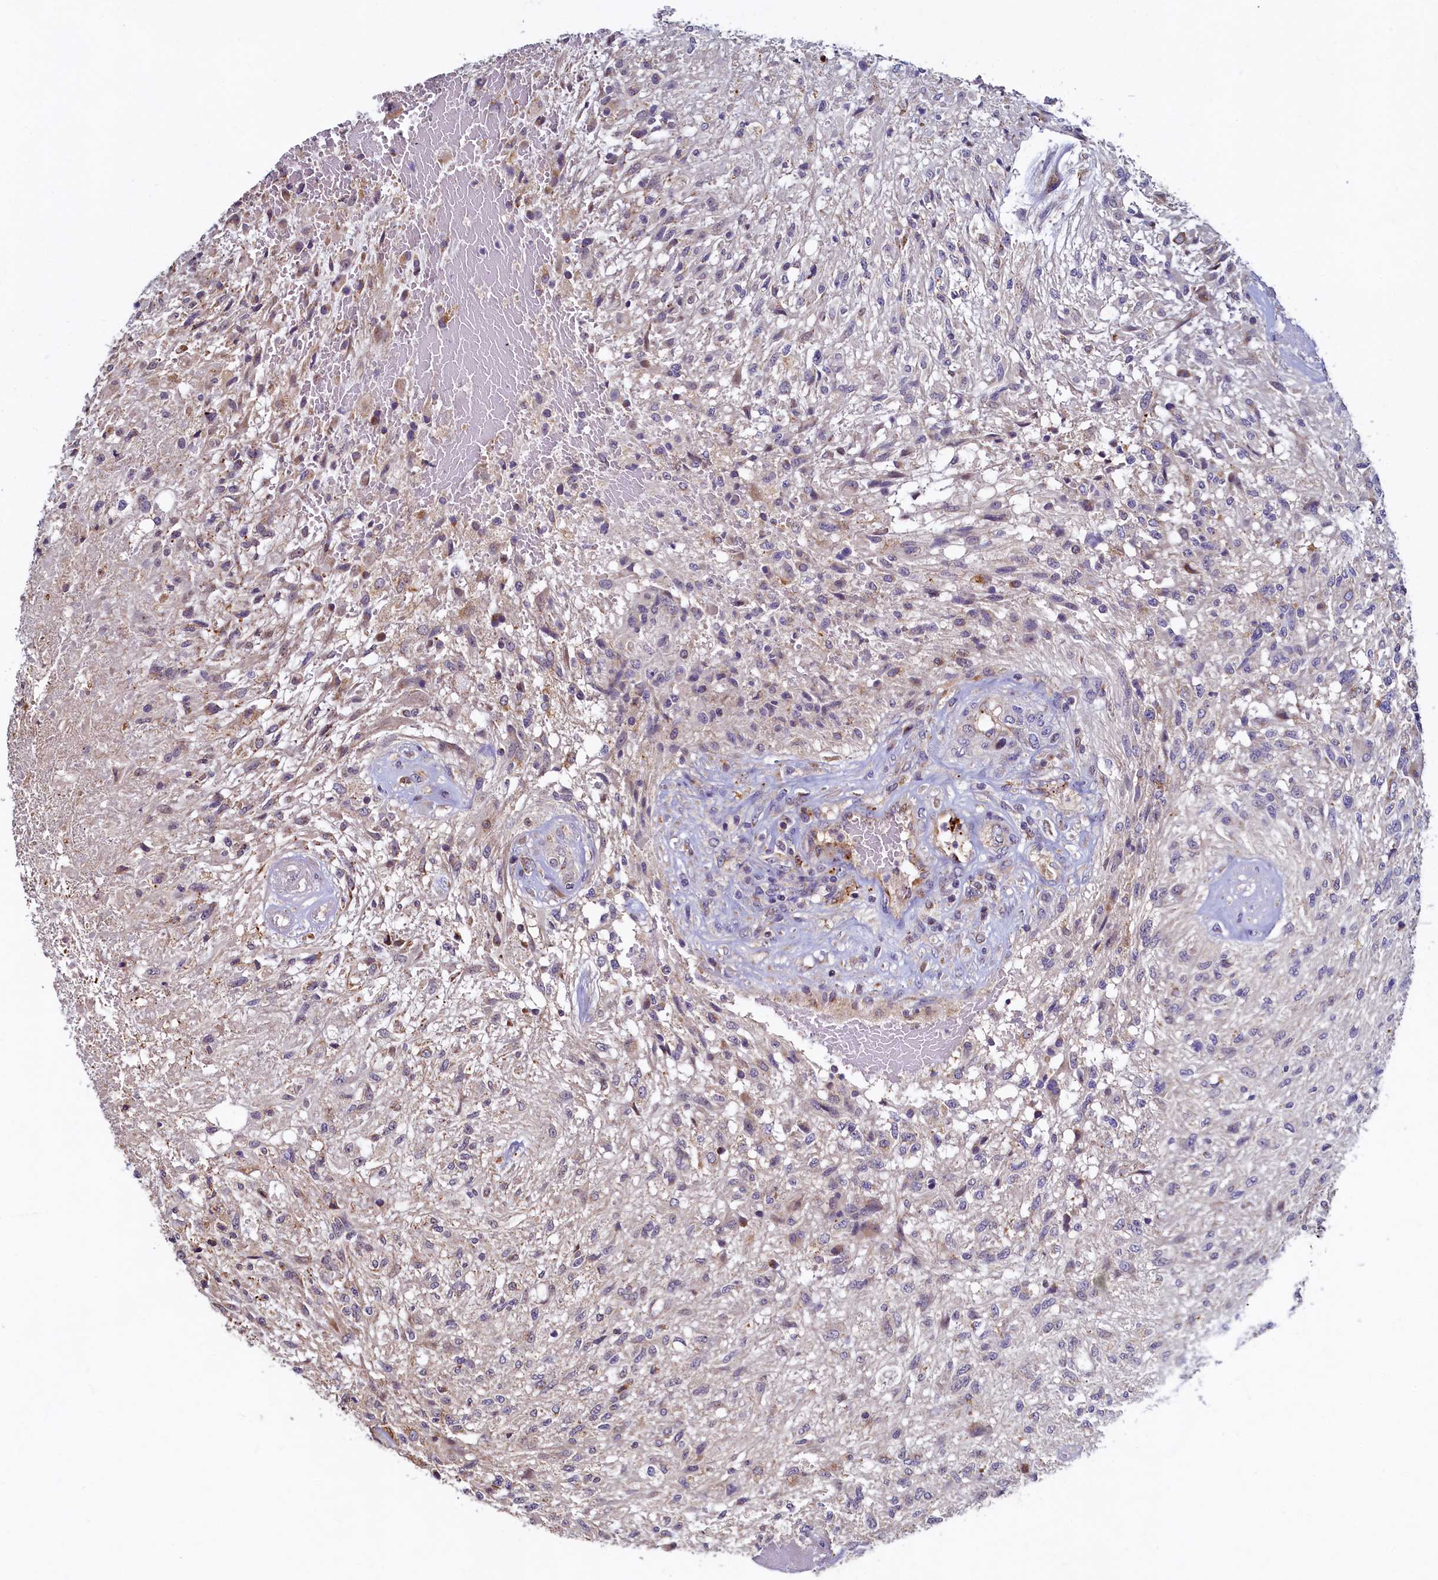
{"staining": {"intensity": "negative", "quantity": "none", "location": "none"}, "tissue": "glioma", "cell_type": "Tumor cells", "image_type": "cancer", "snomed": [{"axis": "morphology", "description": "Glioma, malignant, High grade"}, {"axis": "topography", "description": "Brain"}], "caption": "Immunohistochemistry image of neoplastic tissue: high-grade glioma (malignant) stained with DAB displays no significant protein staining in tumor cells. (DAB IHC visualized using brightfield microscopy, high magnification).", "gene": "NCKAP5L", "patient": {"sex": "male", "age": 56}}